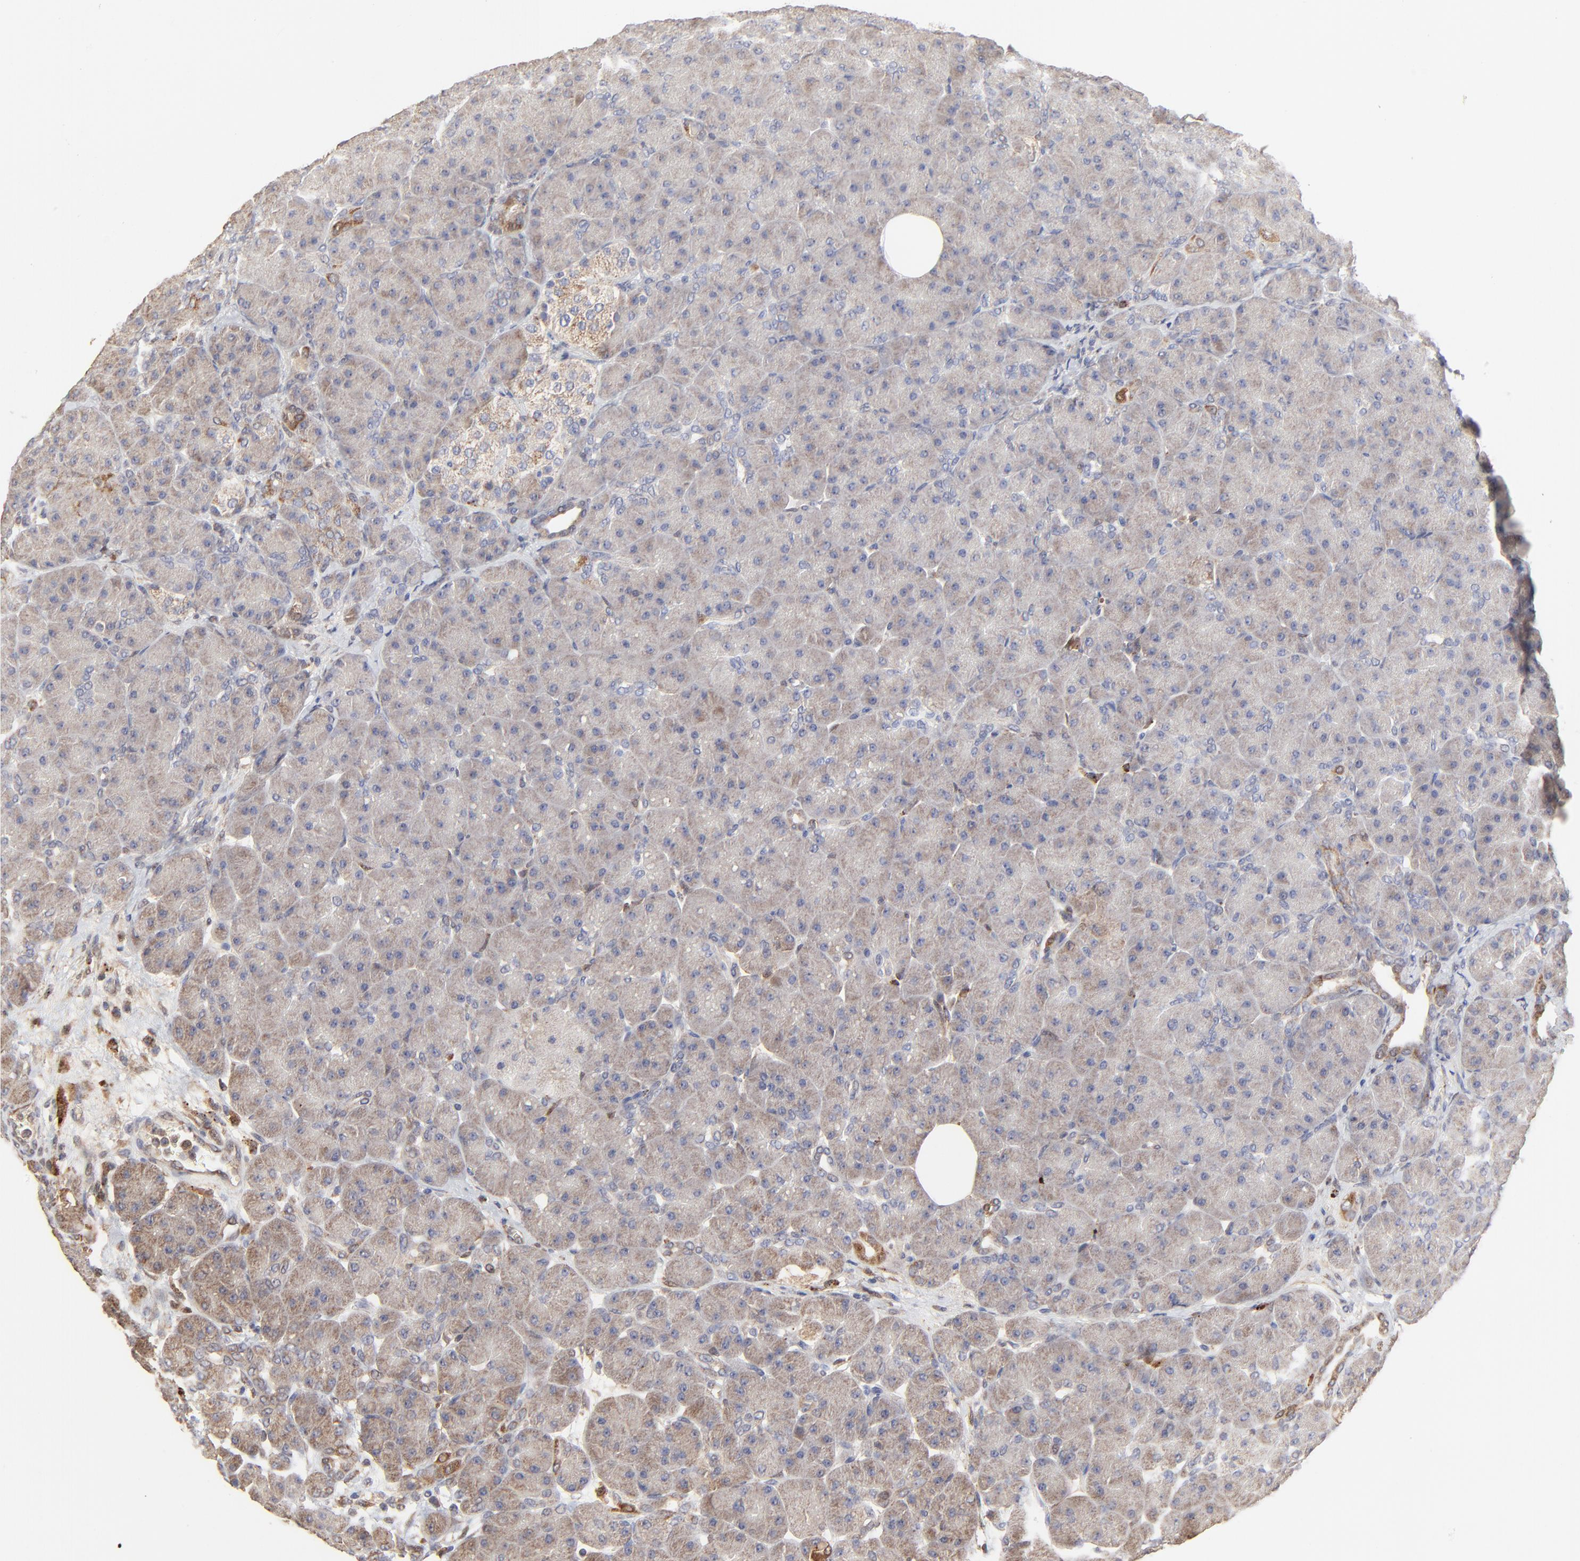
{"staining": {"intensity": "weak", "quantity": "25%-75%", "location": "cytoplasmic/membranous"}, "tissue": "pancreas", "cell_type": "Exocrine glandular cells", "image_type": "normal", "snomed": [{"axis": "morphology", "description": "Normal tissue, NOS"}, {"axis": "topography", "description": "Pancreas"}], "caption": "Benign pancreas reveals weak cytoplasmic/membranous expression in approximately 25%-75% of exocrine glandular cells, visualized by immunohistochemistry. (Stains: DAB (3,3'-diaminobenzidine) in brown, nuclei in blue, Microscopy: brightfield microscopy at high magnification).", "gene": "LGALS3", "patient": {"sex": "male", "age": 66}}